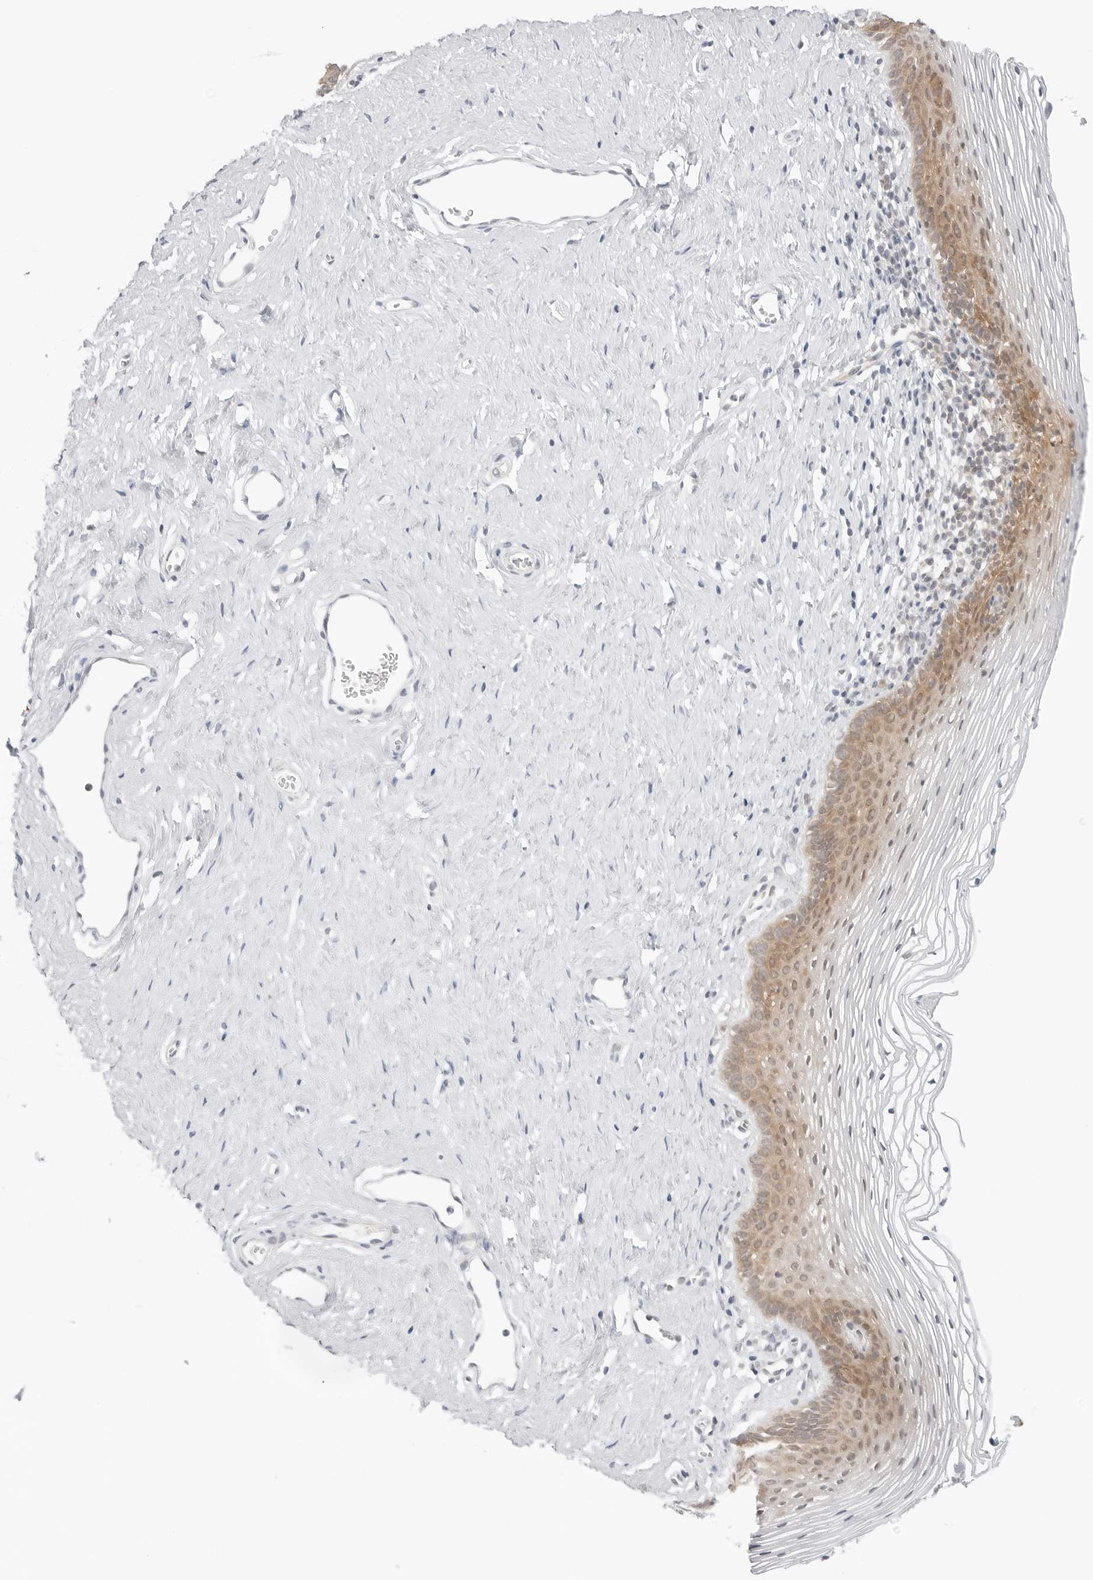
{"staining": {"intensity": "moderate", "quantity": "25%-75%", "location": "cytoplasmic/membranous,nuclear"}, "tissue": "vagina", "cell_type": "Squamous epithelial cells", "image_type": "normal", "snomed": [{"axis": "morphology", "description": "Normal tissue, NOS"}, {"axis": "topography", "description": "Vagina"}], "caption": "High-power microscopy captured an IHC image of benign vagina, revealing moderate cytoplasmic/membranous,nuclear expression in about 25%-75% of squamous epithelial cells.", "gene": "NUDC", "patient": {"sex": "female", "age": 32}}